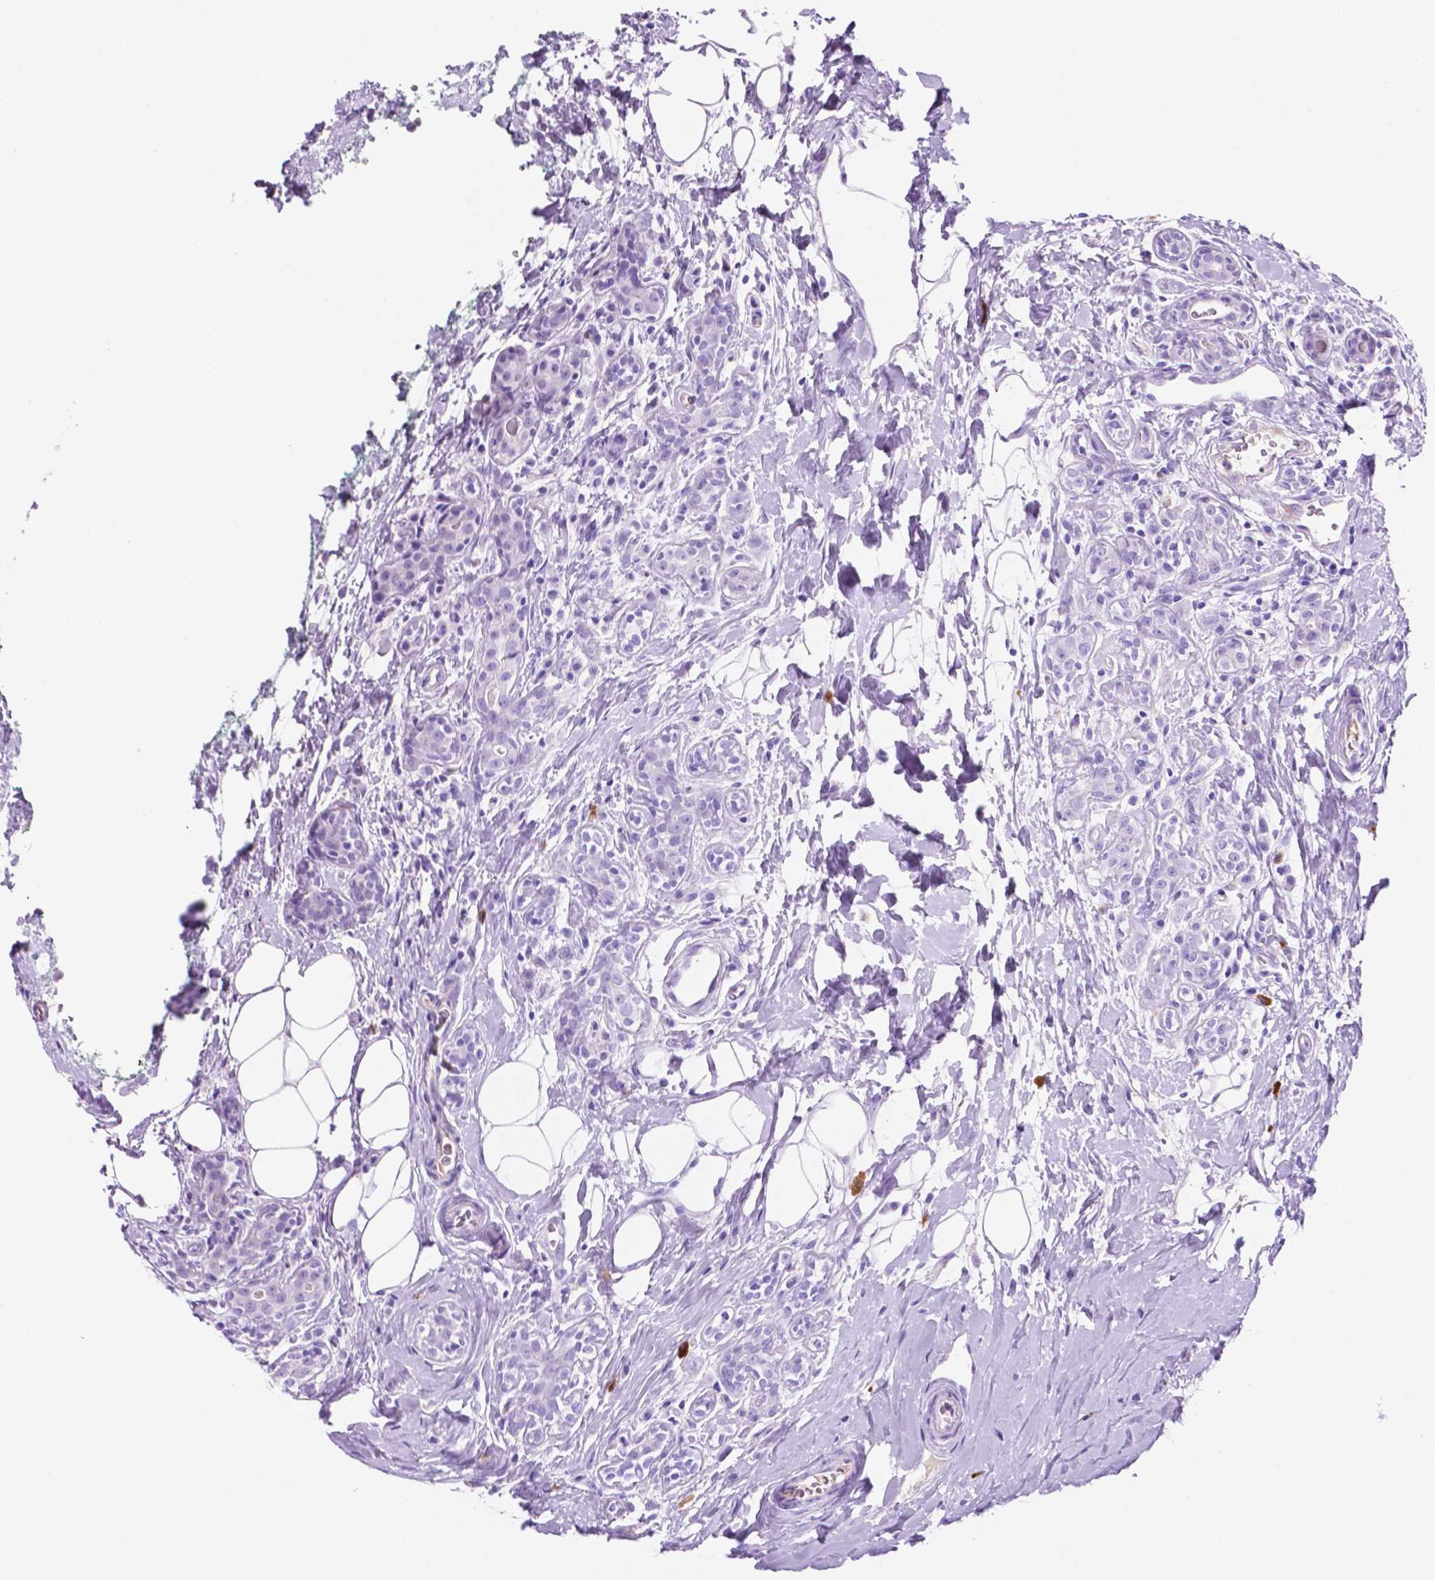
{"staining": {"intensity": "negative", "quantity": "none", "location": "none"}, "tissue": "breast cancer", "cell_type": "Tumor cells", "image_type": "cancer", "snomed": [{"axis": "morphology", "description": "Duct carcinoma"}, {"axis": "topography", "description": "Breast"}], "caption": "Micrograph shows no significant protein expression in tumor cells of intraductal carcinoma (breast).", "gene": "FOXB2", "patient": {"sex": "female", "age": 43}}